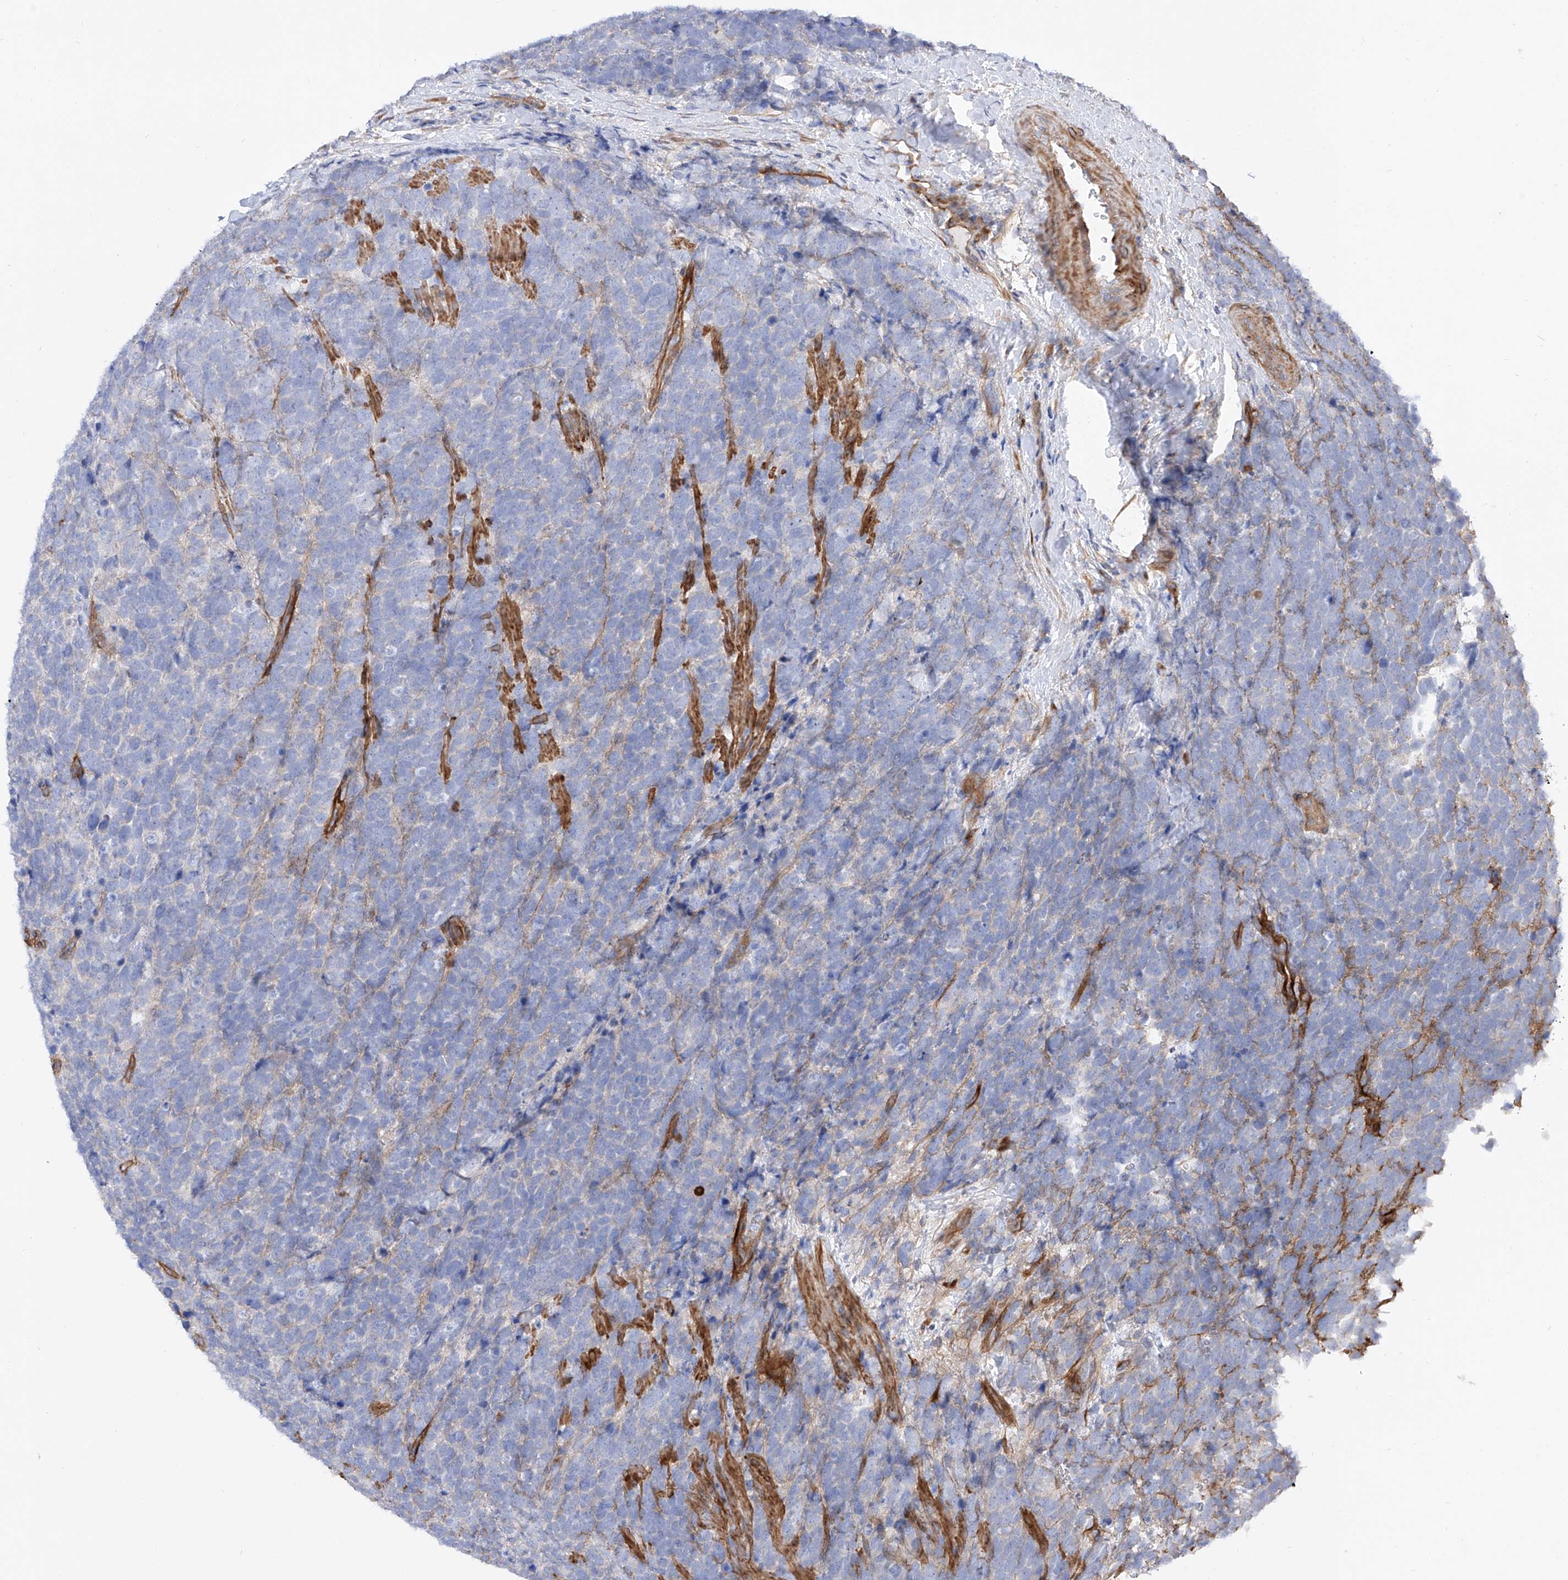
{"staining": {"intensity": "negative", "quantity": "none", "location": "none"}, "tissue": "urothelial cancer", "cell_type": "Tumor cells", "image_type": "cancer", "snomed": [{"axis": "morphology", "description": "Urothelial carcinoma, High grade"}, {"axis": "topography", "description": "Urinary bladder"}], "caption": "Tumor cells show no significant protein staining in urothelial cancer. (DAB (3,3'-diaminobenzidine) immunohistochemistry (IHC) visualized using brightfield microscopy, high magnification).", "gene": "LCA5", "patient": {"sex": "female", "age": 82}}